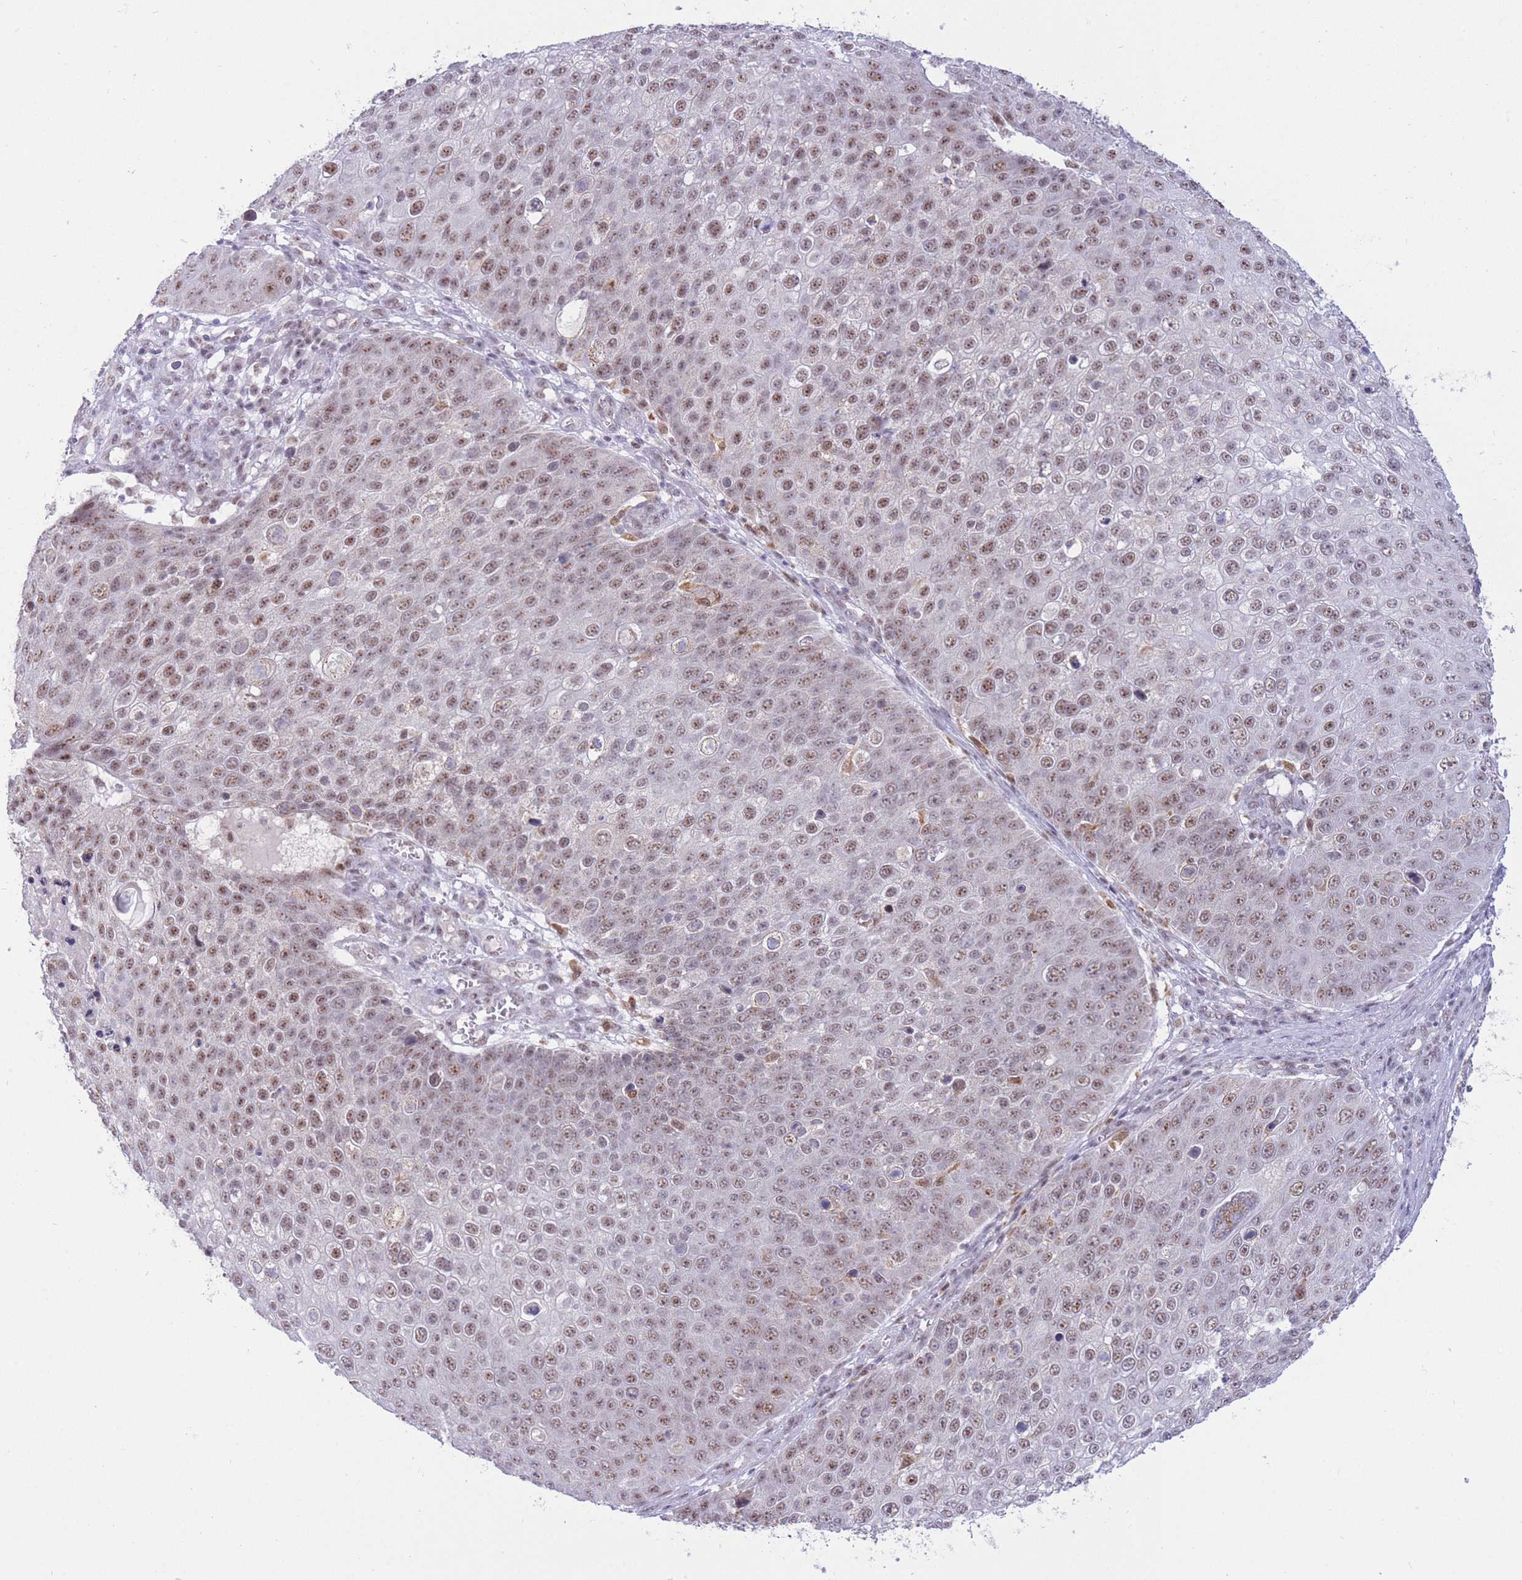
{"staining": {"intensity": "moderate", "quantity": ">75%", "location": "nuclear"}, "tissue": "skin cancer", "cell_type": "Tumor cells", "image_type": "cancer", "snomed": [{"axis": "morphology", "description": "Squamous cell carcinoma, NOS"}, {"axis": "topography", "description": "Skin"}], "caption": "Protein expression analysis of human skin cancer reveals moderate nuclear staining in about >75% of tumor cells.", "gene": "CYP2B6", "patient": {"sex": "male", "age": 71}}